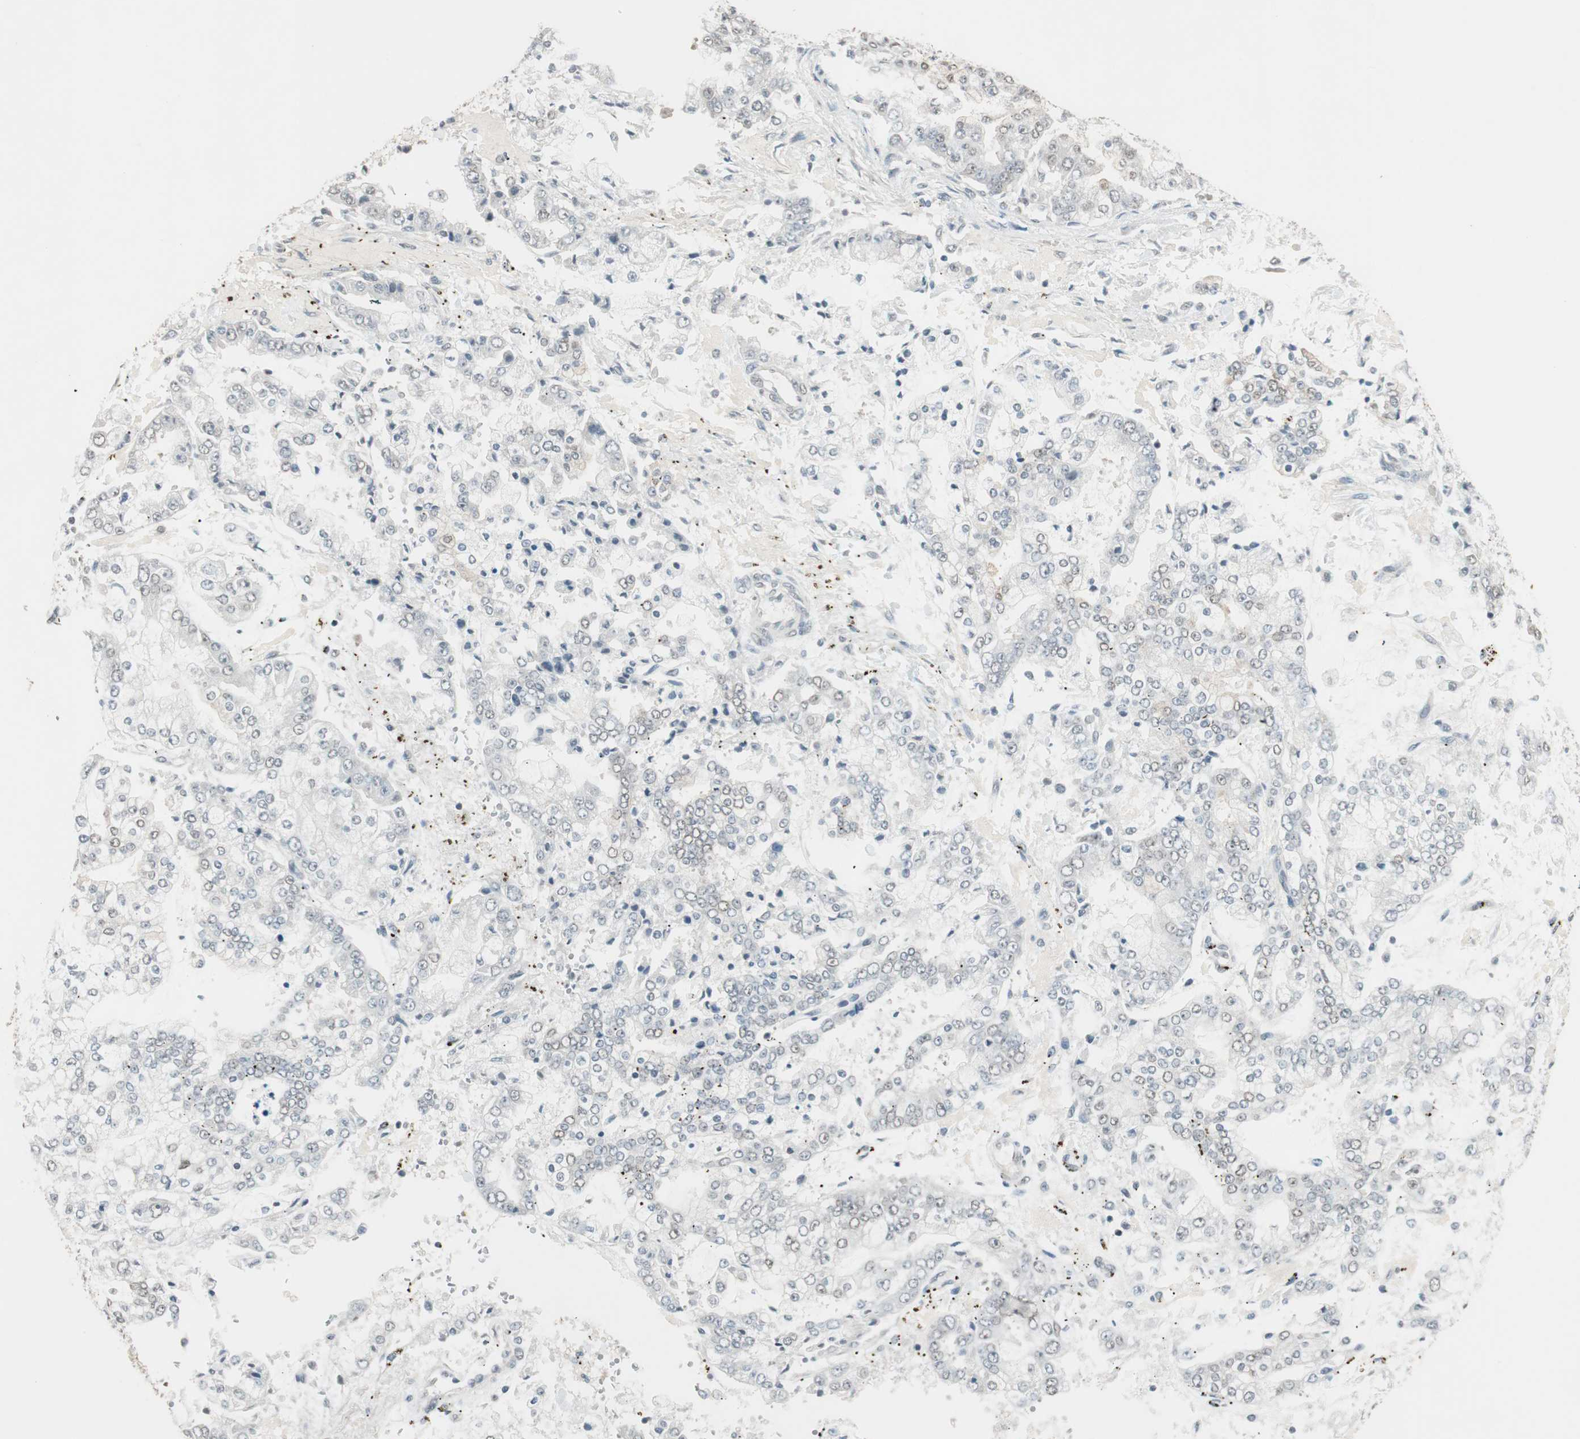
{"staining": {"intensity": "negative", "quantity": "none", "location": "none"}, "tissue": "stomach cancer", "cell_type": "Tumor cells", "image_type": "cancer", "snomed": [{"axis": "morphology", "description": "Adenocarcinoma, NOS"}, {"axis": "topography", "description": "Stomach"}], "caption": "DAB (3,3'-diaminobenzidine) immunohistochemical staining of human stomach adenocarcinoma displays no significant staining in tumor cells.", "gene": "USP5", "patient": {"sex": "male", "age": 76}}